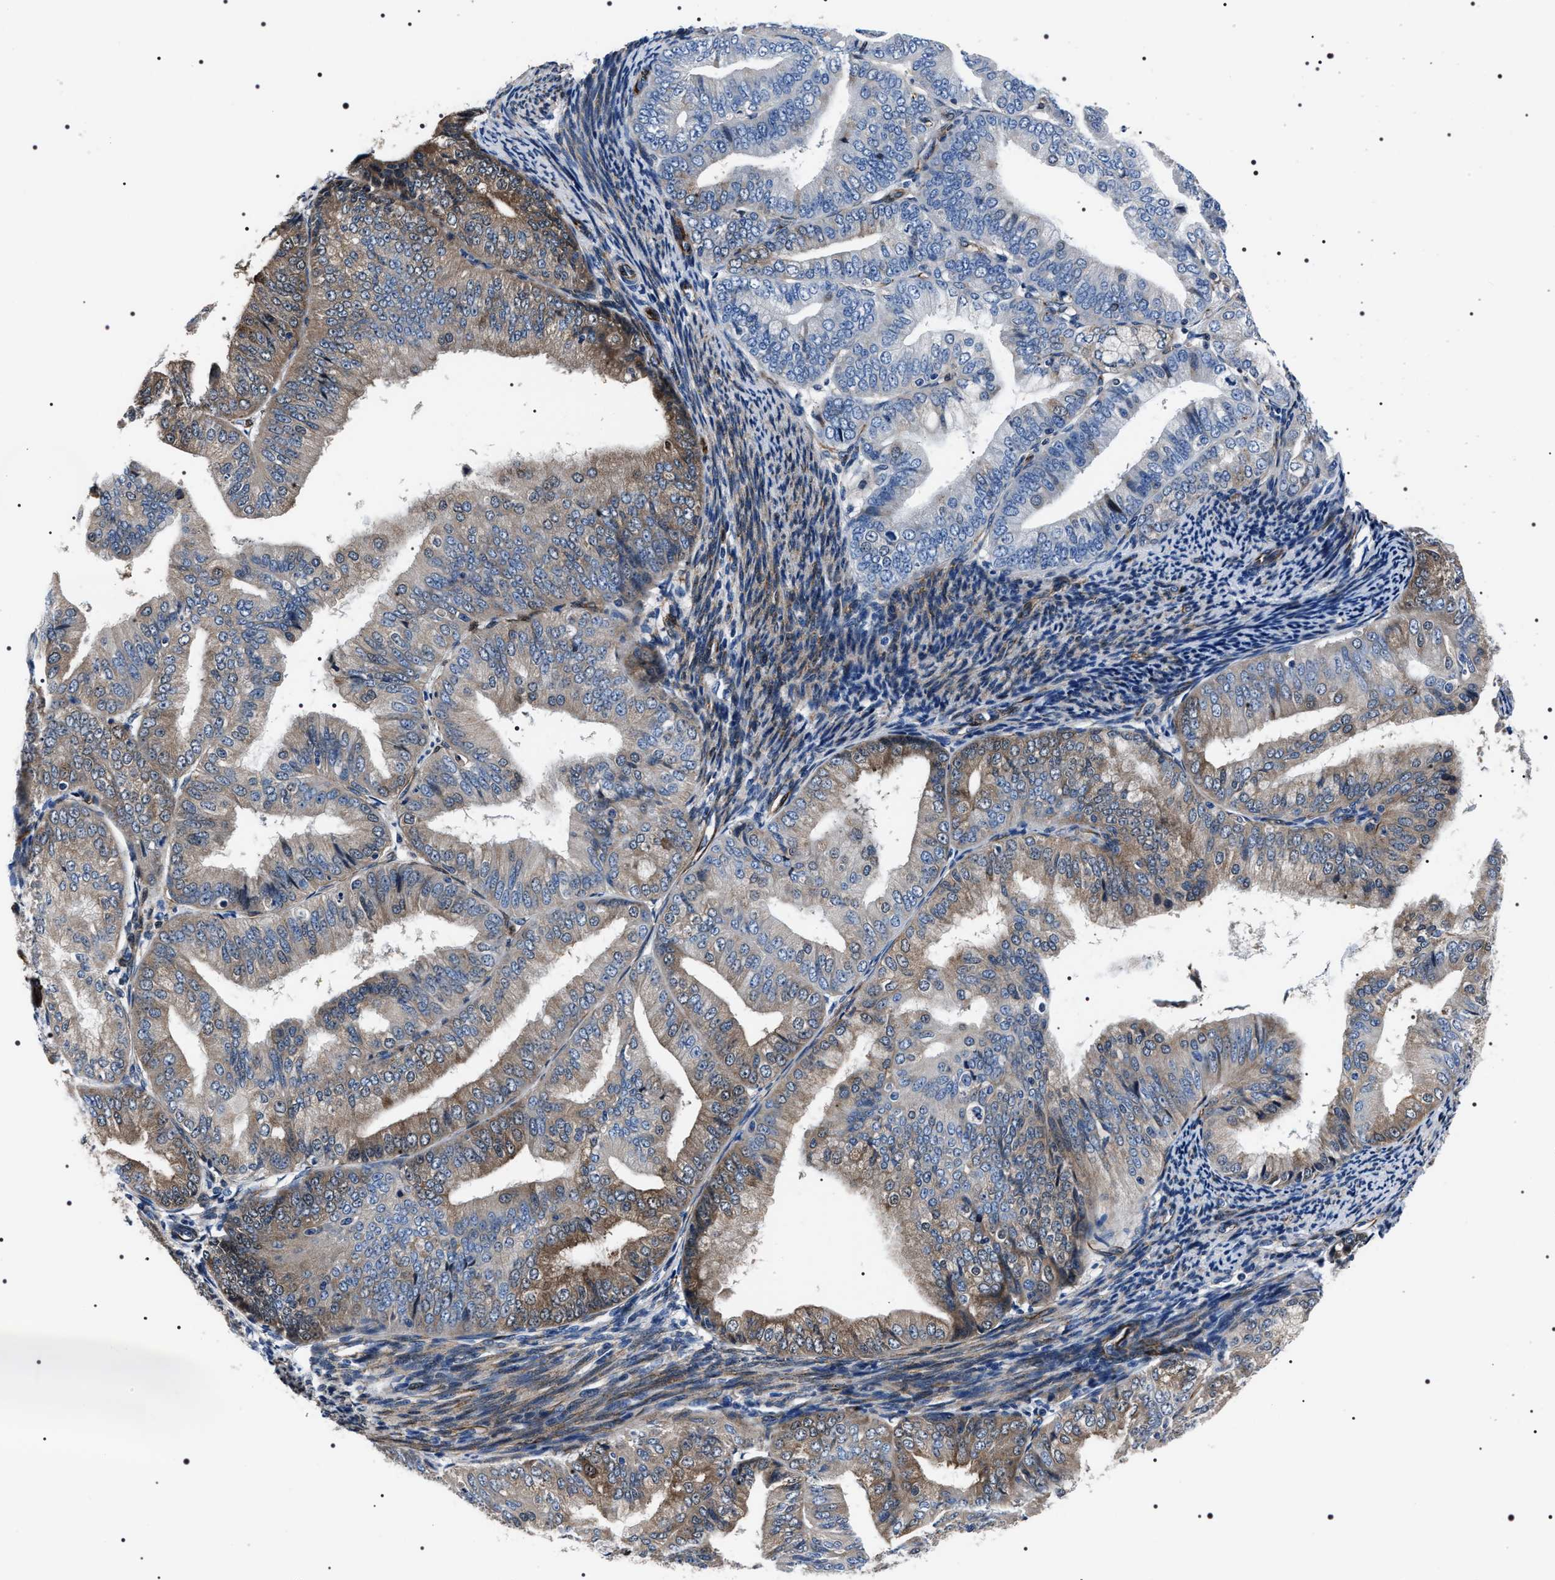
{"staining": {"intensity": "weak", "quantity": "25%-75%", "location": "cytoplasmic/membranous"}, "tissue": "endometrial cancer", "cell_type": "Tumor cells", "image_type": "cancer", "snomed": [{"axis": "morphology", "description": "Adenocarcinoma, NOS"}, {"axis": "topography", "description": "Endometrium"}], "caption": "This is an image of IHC staining of adenocarcinoma (endometrial), which shows weak expression in the cytoplasmic/membranous of tumor cells.", "gene": "BAG2", "patient": {"sex": "female", "age": 63}}